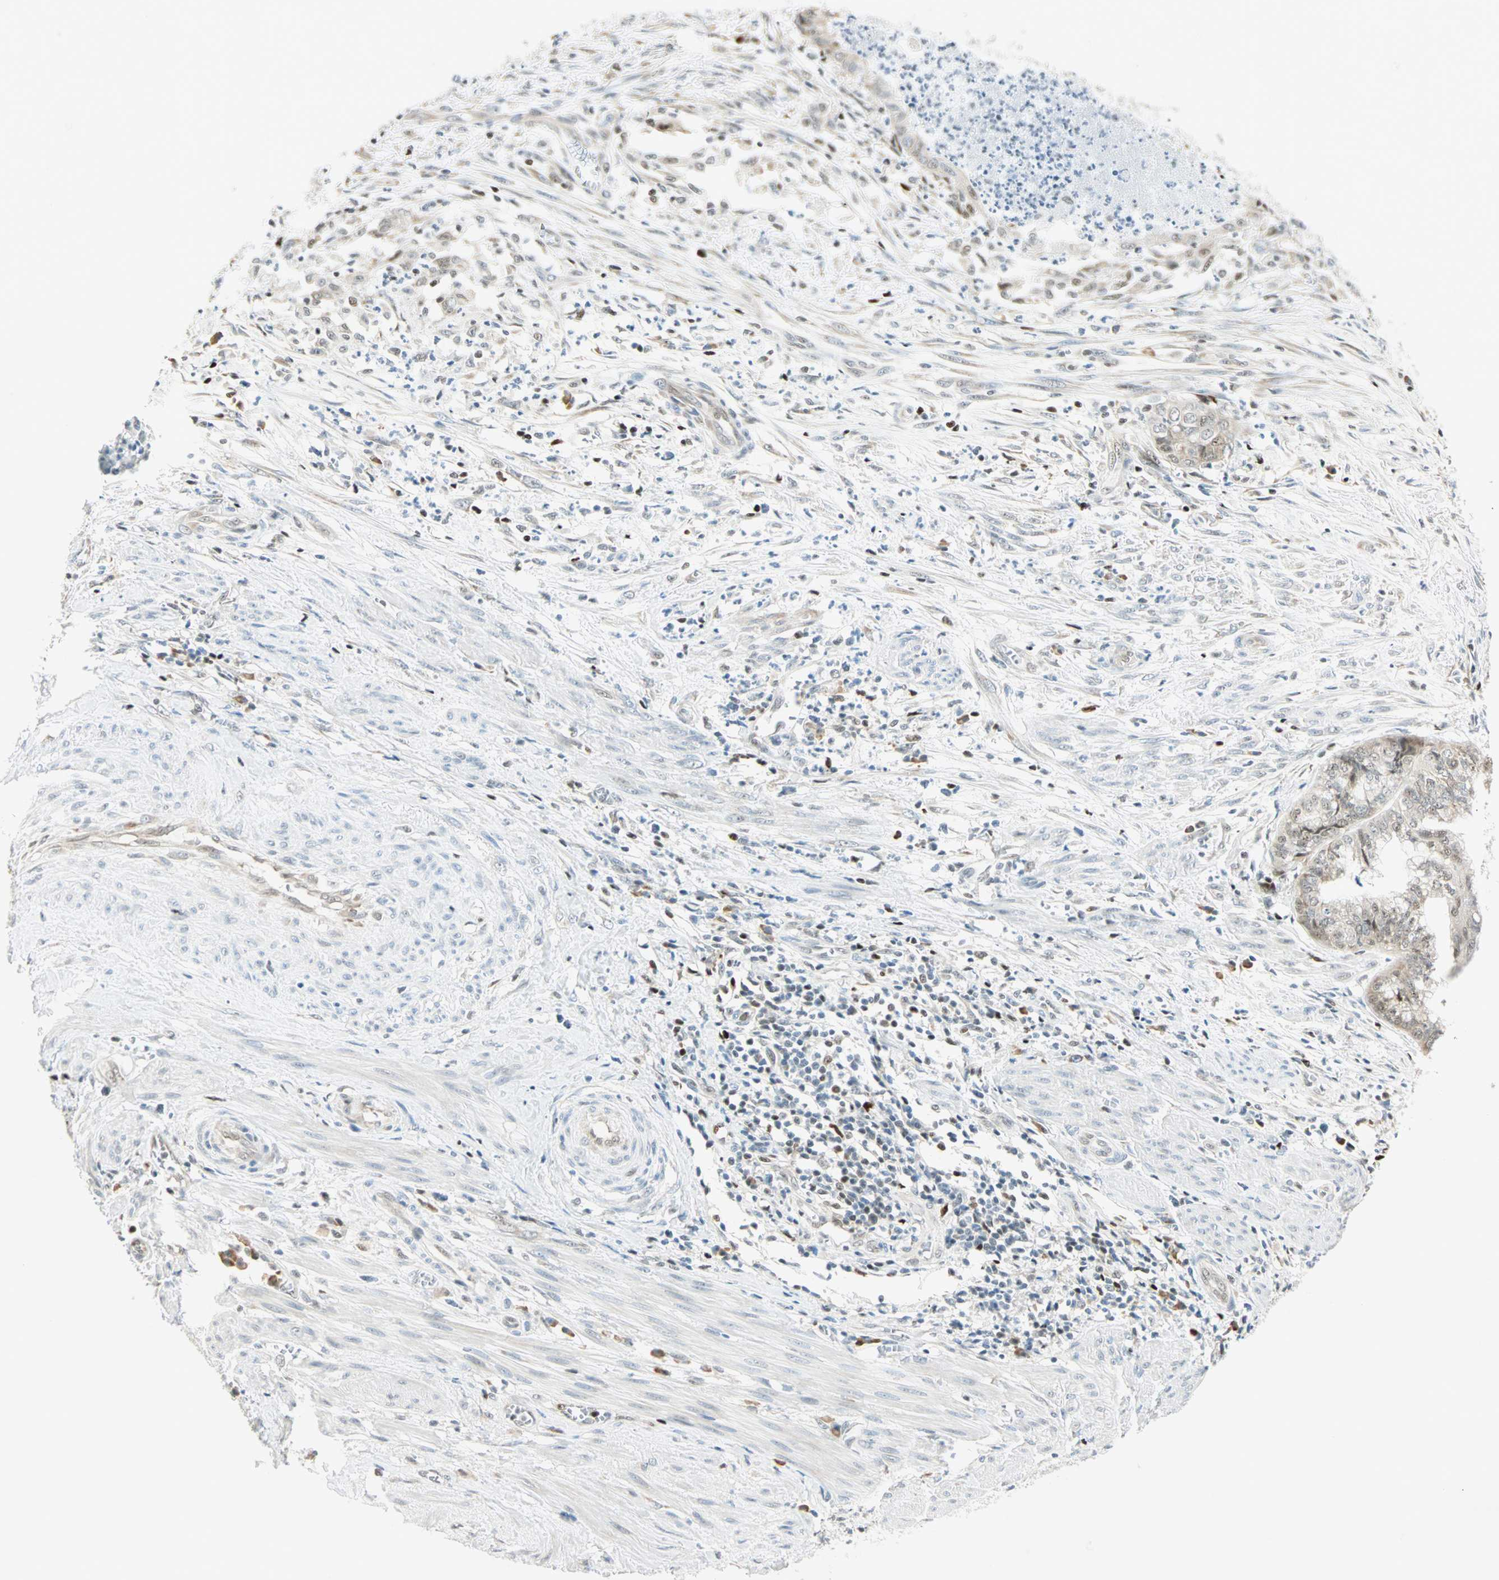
{"staining": {"intensity": "weak", "quantity": "<25%", "location": "cytoplasmic/membranous"}, "tissue": "endometrial cancer", "cell_type": "Tumor cells", "image_type": "cancer", "snomed": [{"axis": "morphology", "description": "Necrosis, NOS"}, {"axis": "morphology", "description": "Adenocarcinoma, NOS"}, {"axis": "topography", "description": "Endometrium"}], "caption": "This is an immunohistochemistry (IHC) micrograph of endometrial cancer. There is no expression in tumor cells.", "gene": "MSX2", "patient": {"sex": "female", "age": 79}}